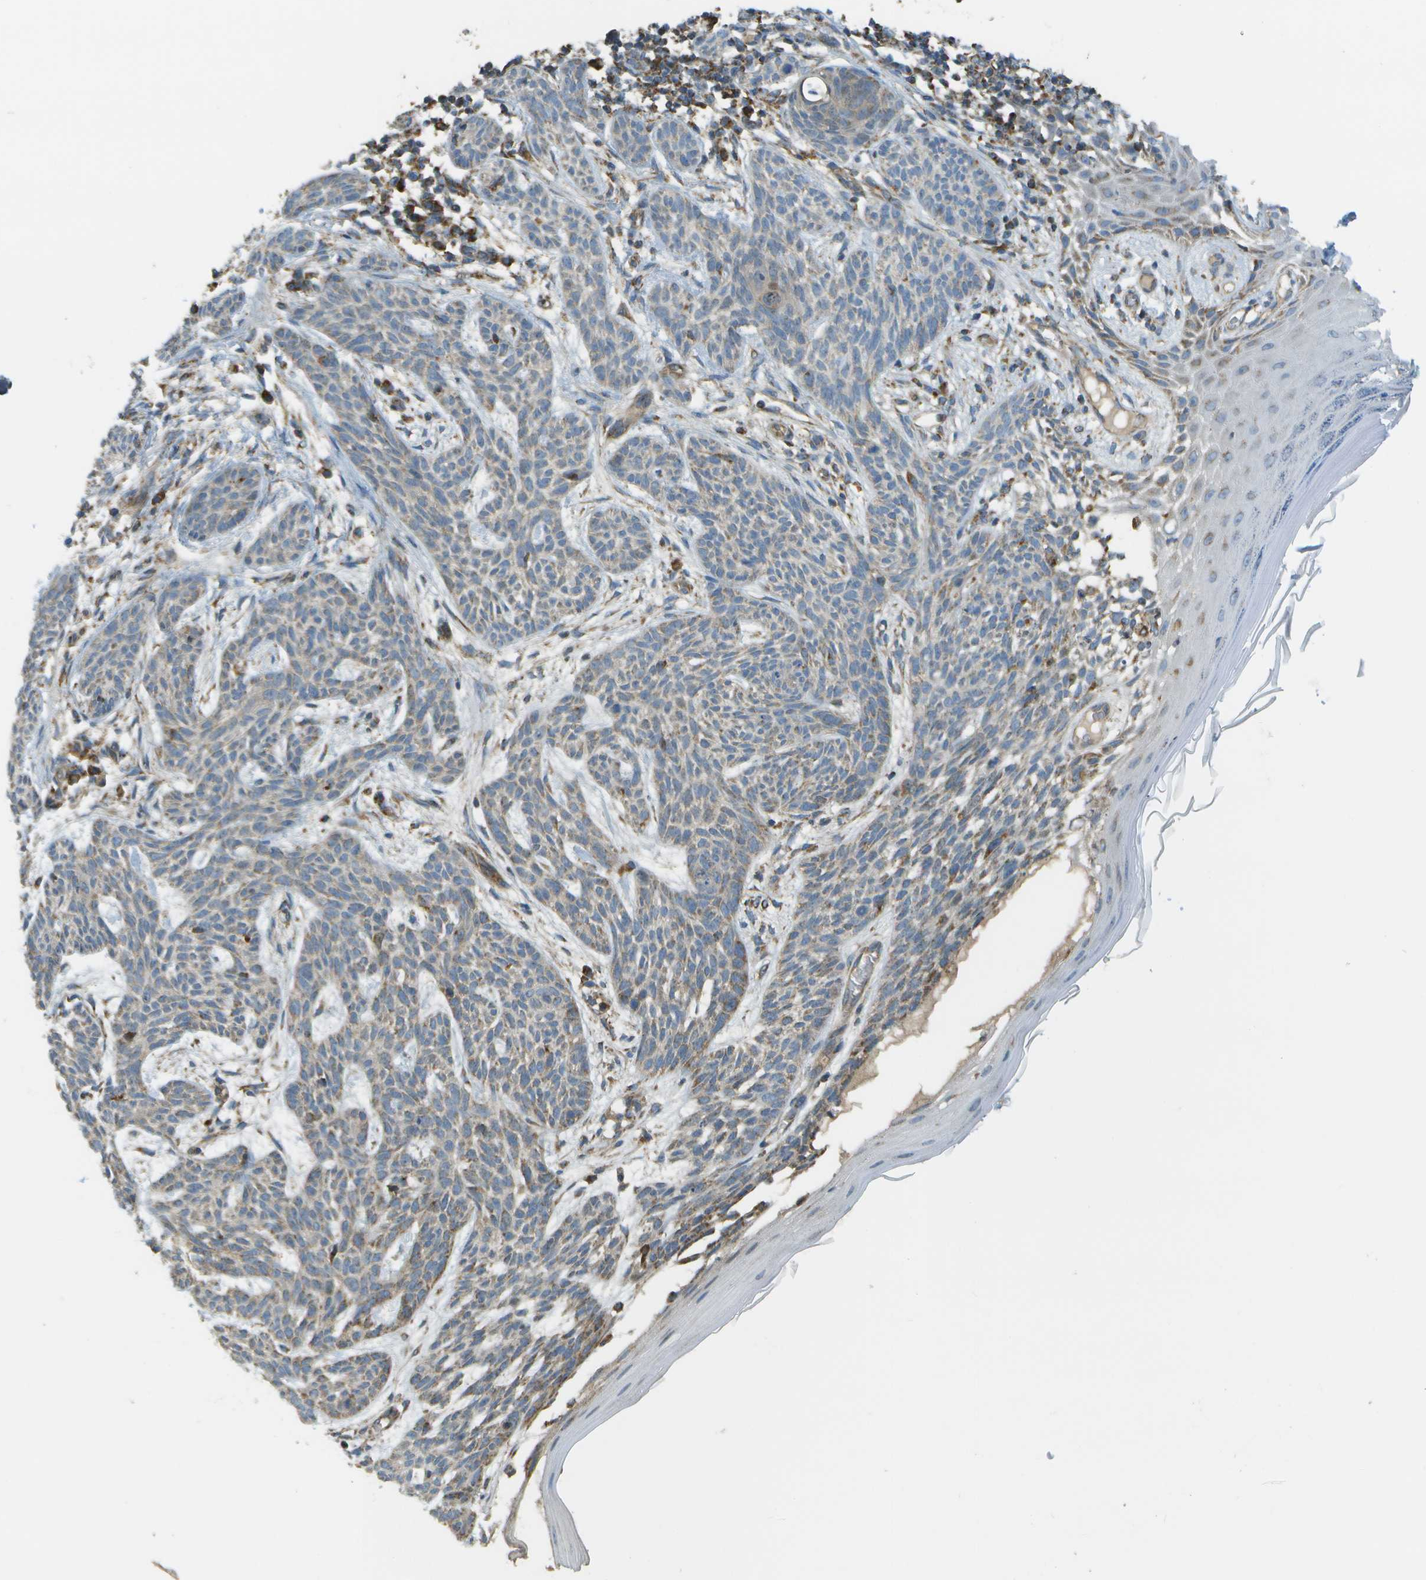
{"staining": {"intensity": "weak", "quantity": "25%-75%", "location": "cytoplasmic/membranous"}, "tissue": "skin cancer", "cell_type": "Tumor cells", "image_type": "cancer", "snomed": [{"axis": "morphology", "description": "Basal cell carcinoma"}, {"axis": "topography", "description": "Skin"}], "caption": "DAB immunohistochemical staining of skin cancer demonstrates weak cytoplasmic/membranous protein expression in approximately 25%-75% of tumor cells.", "gene": "NRK", "patient": {"sex": "female", "age": 59}}